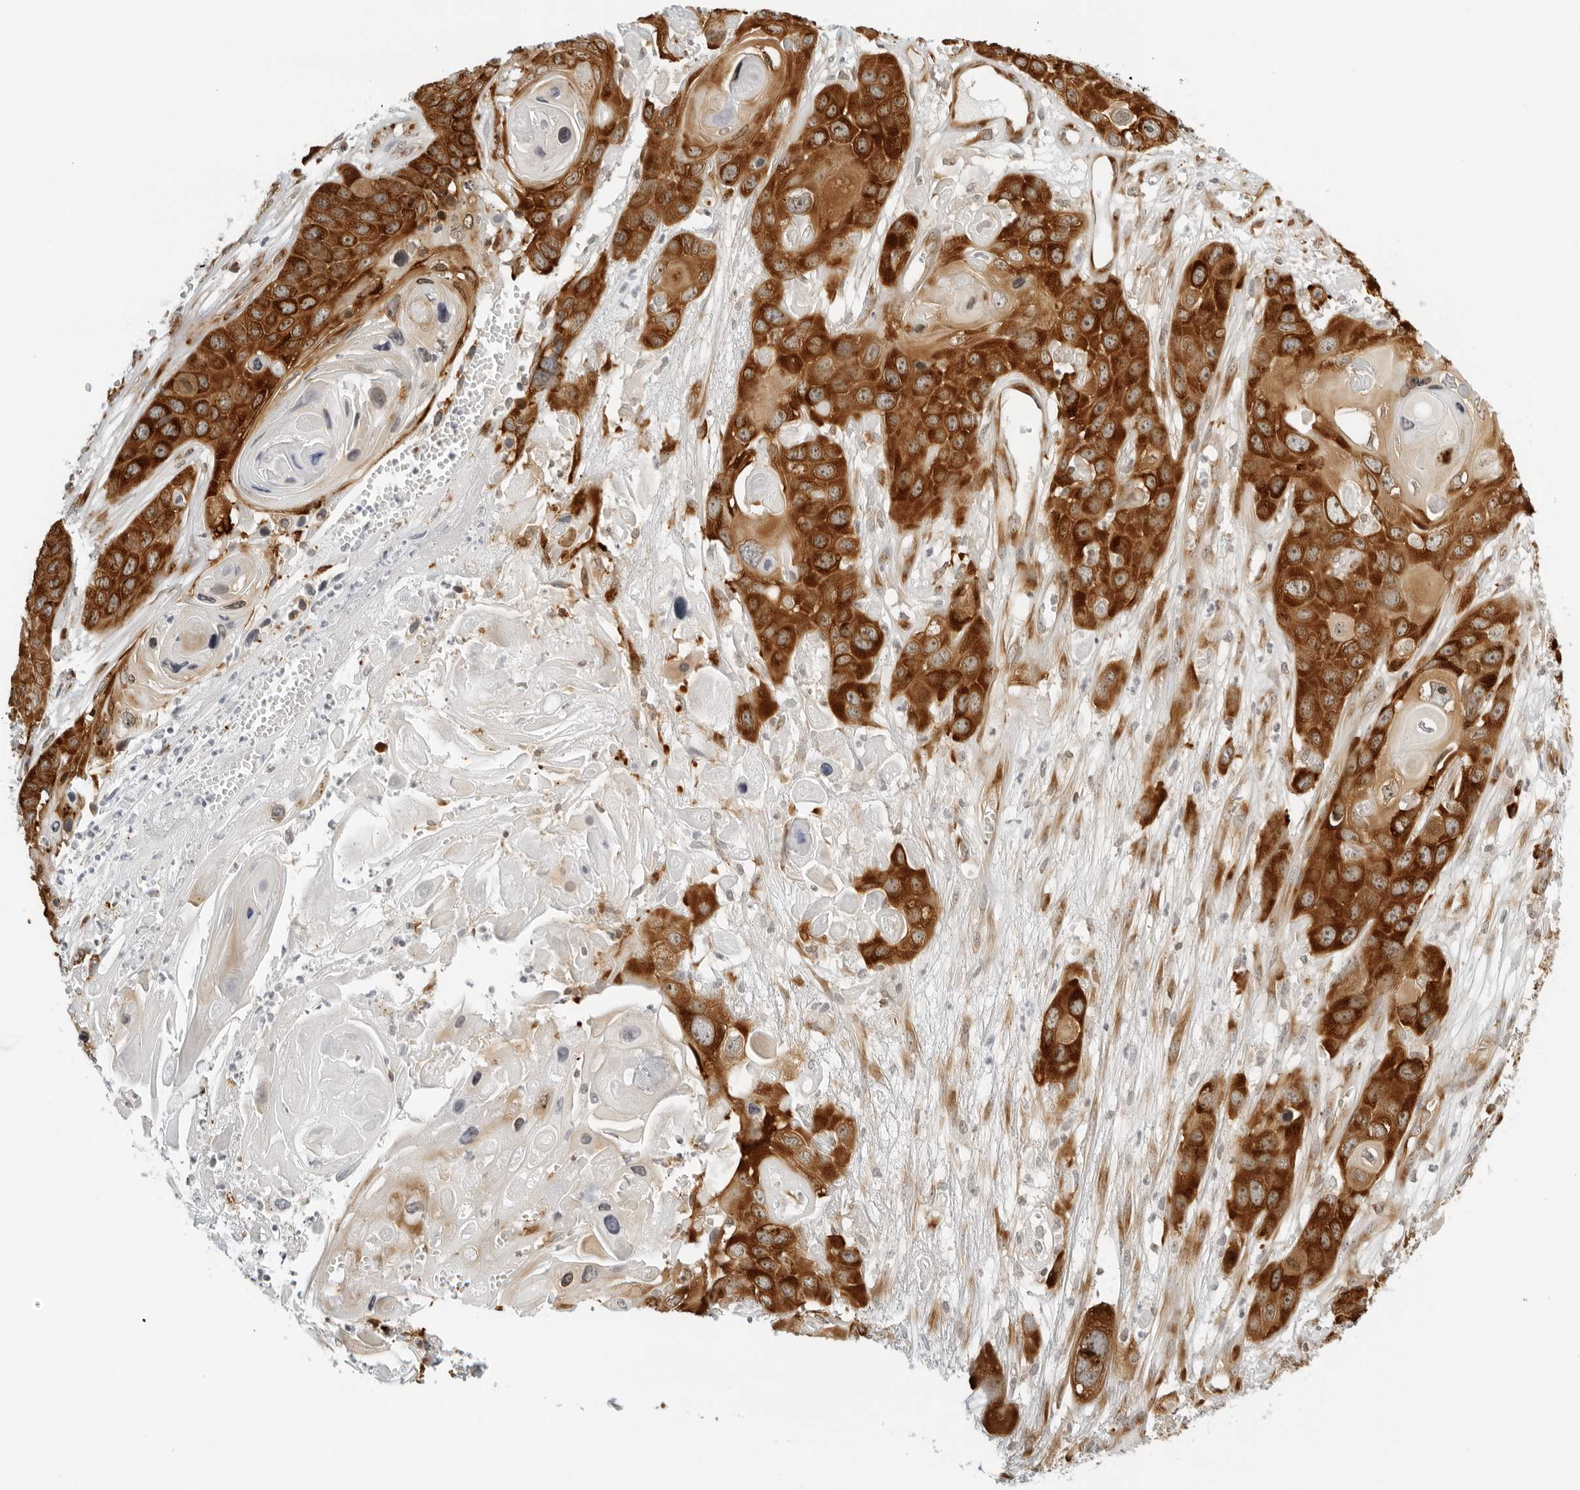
{"staining": {"intensity": "strong", "quantity": ">75%", "location": "cytoplasmic/membranous"}, "tissue": "skin cancer", "cell_type": "Tumor cells", "image_type": "cancer", "snomed": [{"axis": "morphology", "description": "Squamous cell carcinoma, NOS"}, {"axis": "topography", "description": "Skin"}], "caption": "Immunohistochemical staining of human skin cancer (squamous cell carcinoma) displays strong cytoplasmic/membranous protein positivity in approximately >75% of tumor cells.", "gene": "EIF4G1", "patient": {"sex": "male", "age": 55}}